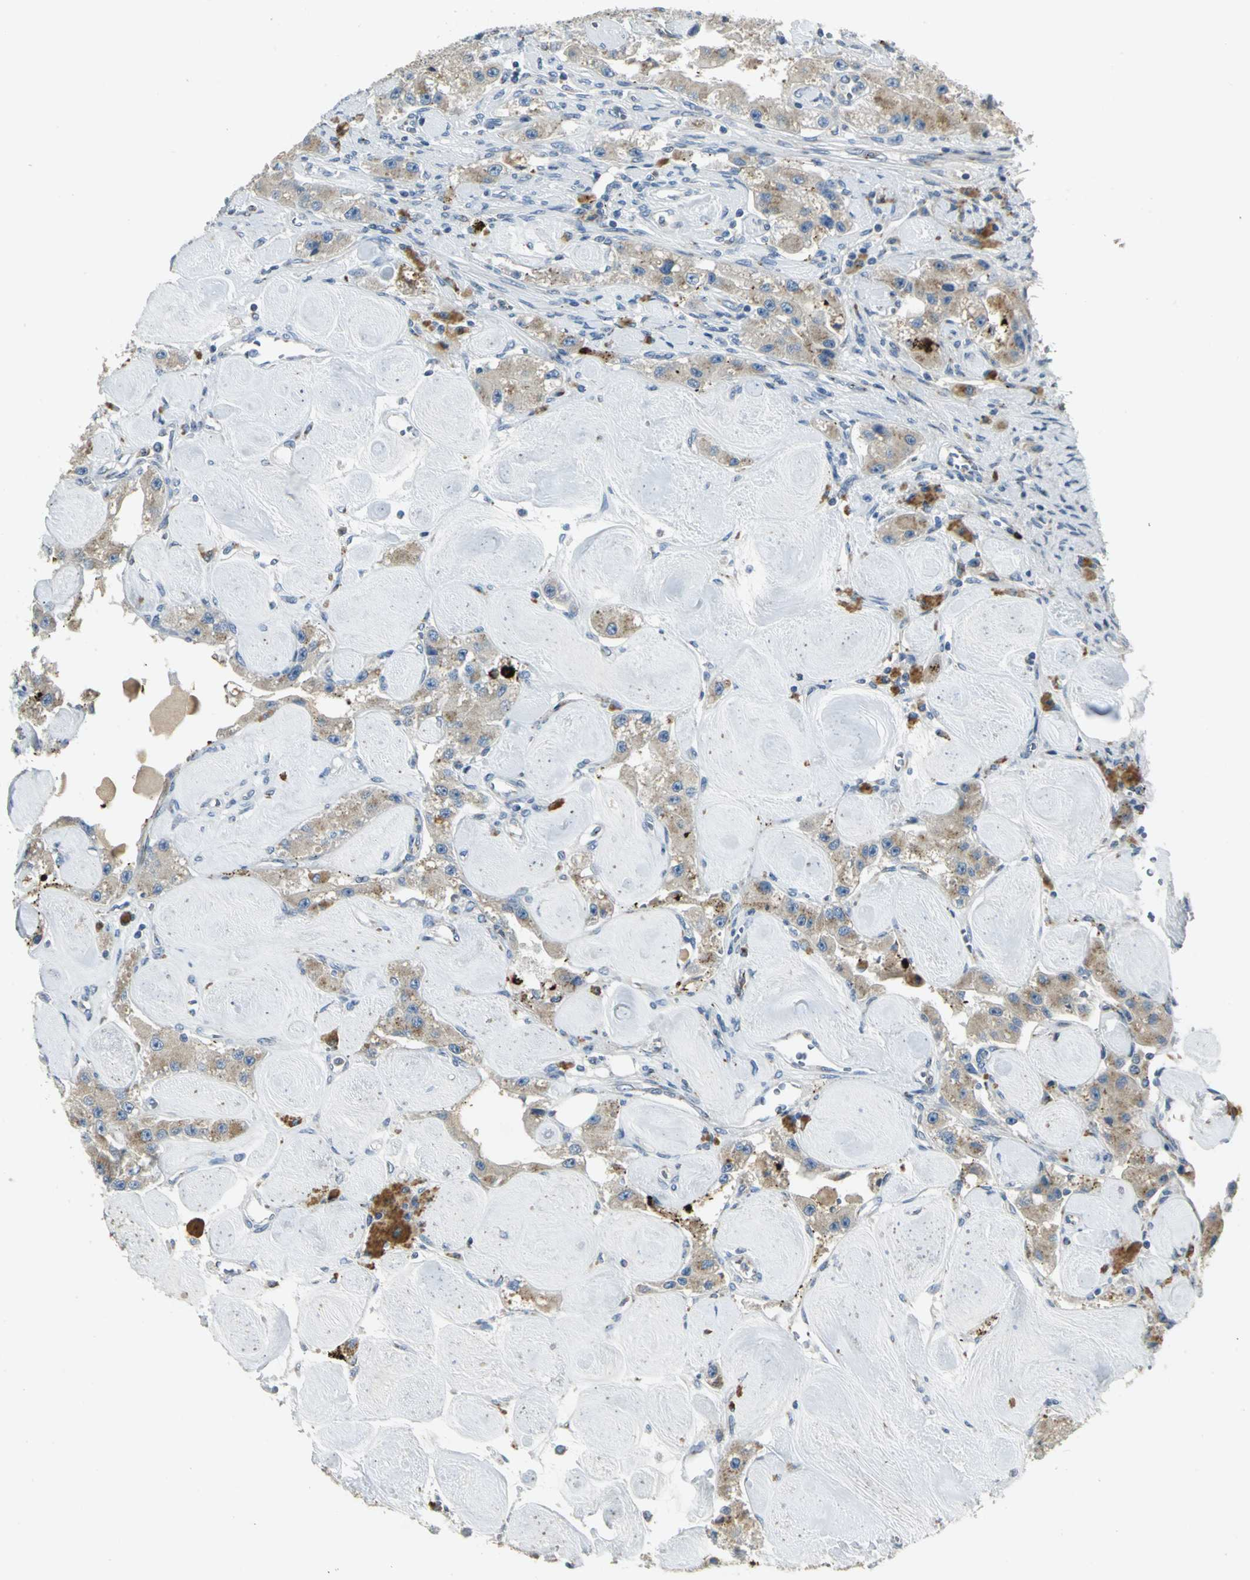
{"staining": {"intensity": "moderate", "quantity": ">75%", "location": "cytoplasmic/membranous"}, "tissue": "carcinoid", "cell_type": "Tumor cells", "image_type": "cancer", "snomed": [{"axis": "morphology", "description": "Carcinoid, malignant, NOS"}, {"axis": "topography", "description": "Pancreas"}], "caption": "An immunohistochemistry (IHC) micrograph of neoplastic tissue is shown. Protein staining in brown labels moderate cytoplasmic/membranous positivity in carcinoid within tumor cells. The staining was performed using DAB to visualize the protein expression in brown, while the nuclei were stained in blue with hematoxylin (Magnification: 20x).", "gene": "TM9SF2", "patient": {"sex": "male", "age": 41}}